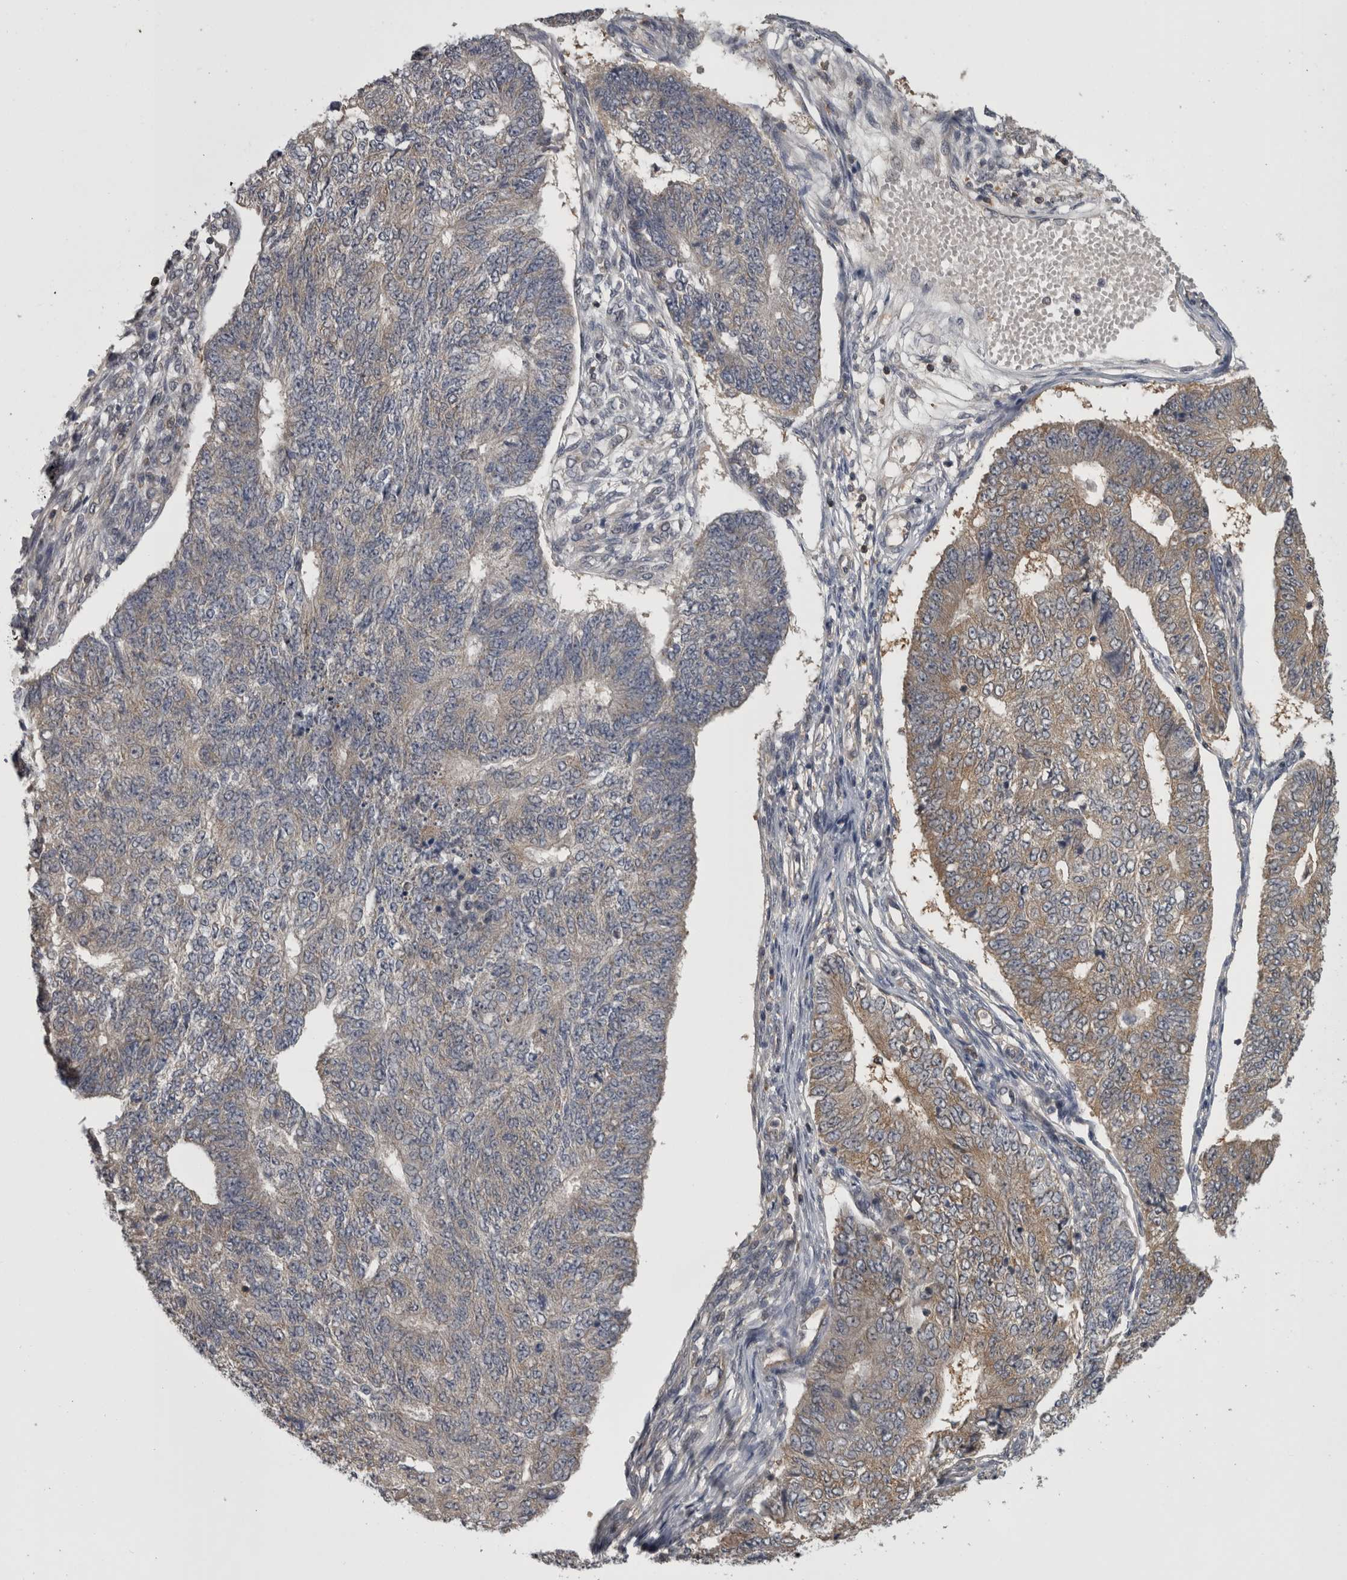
{"staining": {"intensity": "weak", "quantity": "25%-75%", "location": "cytoplasmic/membranous"}, "tissue": "endometrial cancer", "cell_type": "Tumor cells", "image_type": "cancer", "snomed": [{"axis": "morphology", "description": "Adenocarcinoma, NOS"}, {"axis": "topography", "description": "Endometrium"}], "caption": "Adenocarcinoma (endometrial) stained with immunohistochemistry reveals weak cytoplasmic/membranous staining in approximately 25%-75% of tumor cells. (Brightfield microscopy of DAB IHC at high magnification).", "gene": "APRT", "patient": {"sex": "female", "age": 32}}